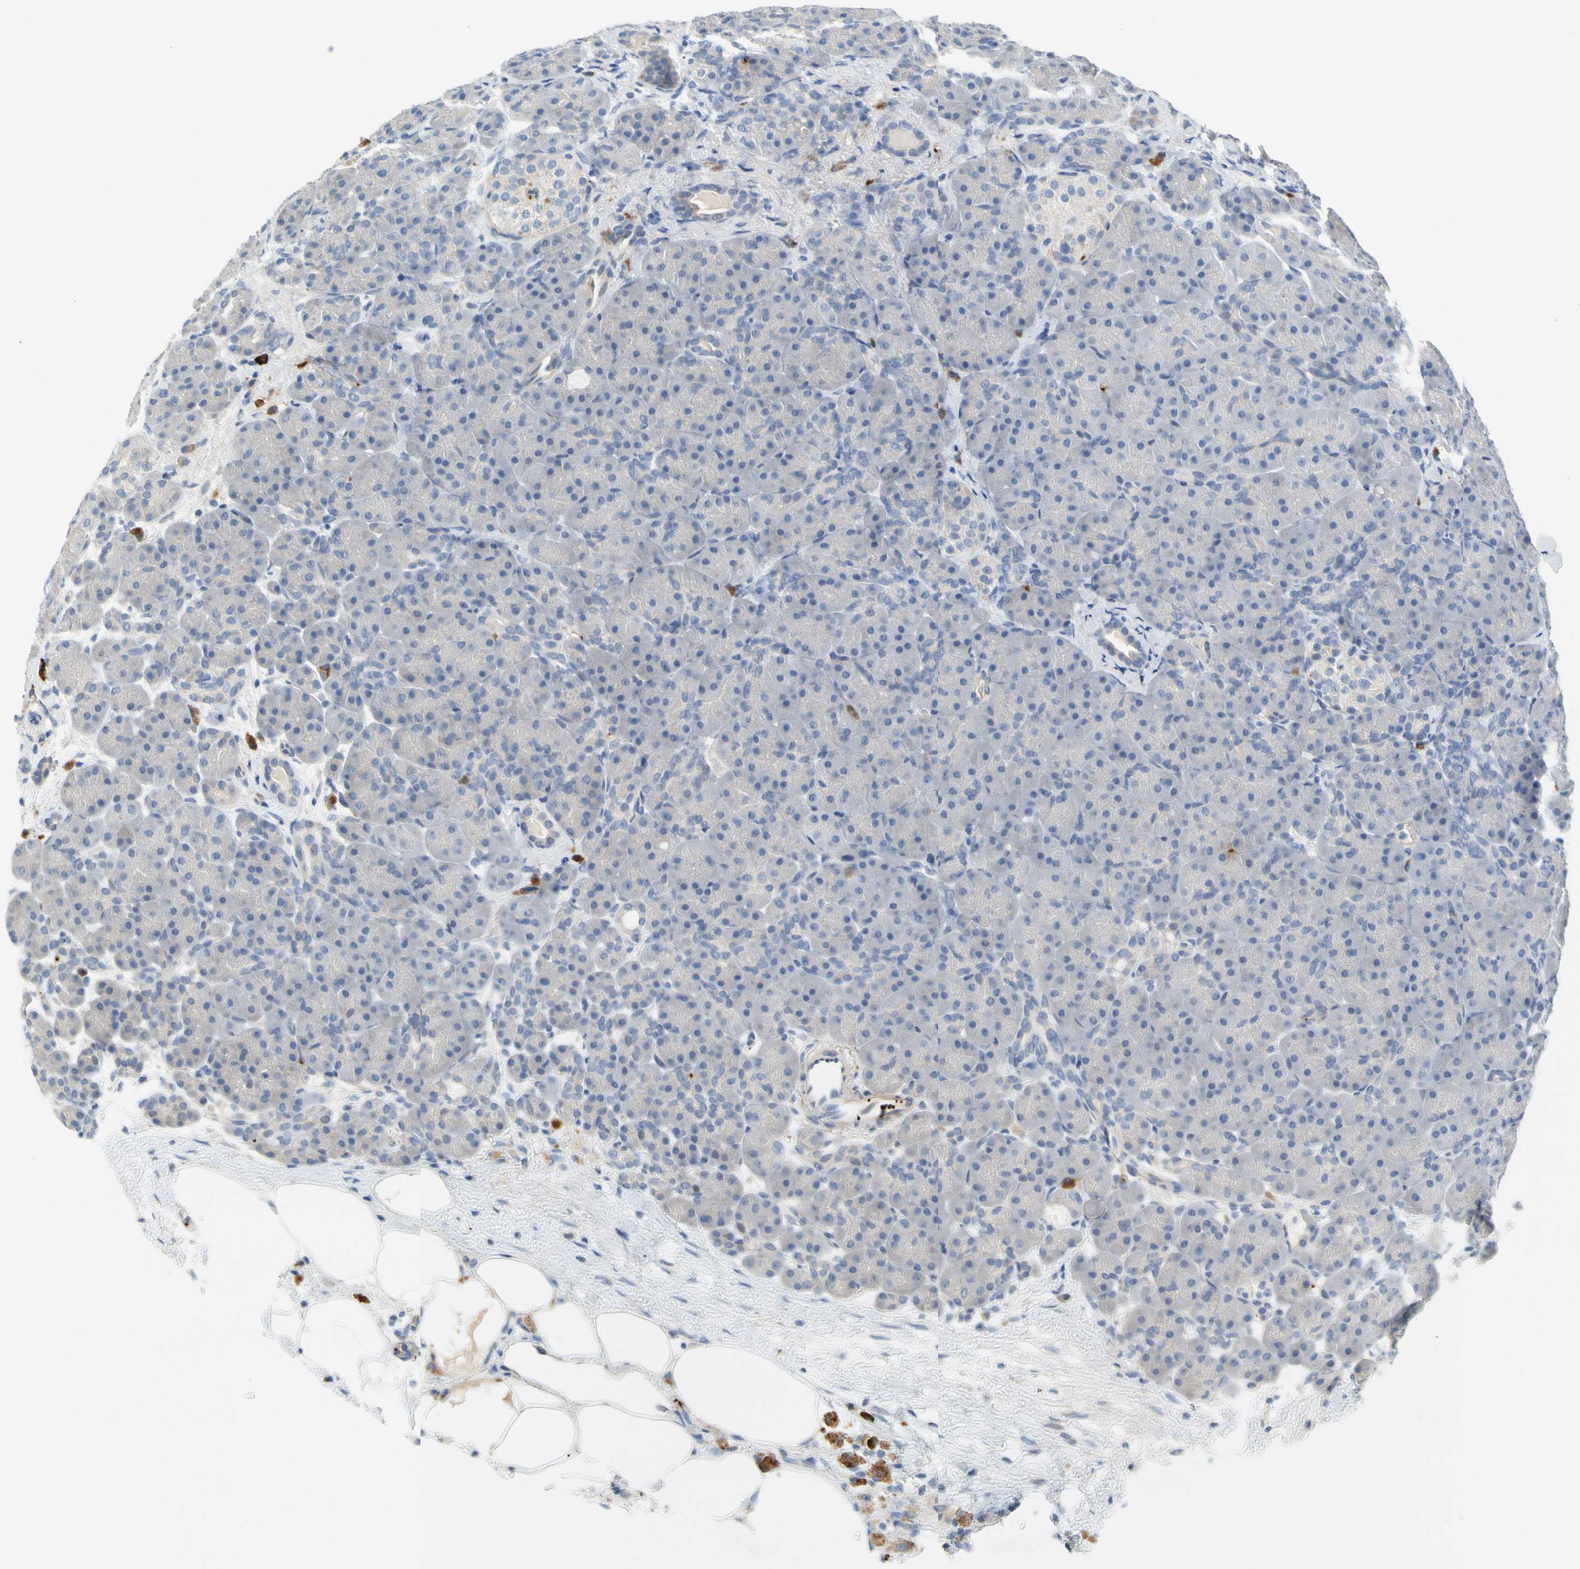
{"staining": {"intensity": "weak", "quantity": "<25%", "location": "cytoplasmic/membranous"}, "tissue": "pancreas", "cell_type": "Exocrine glandular cells", "image_type": "normal", "snomed": [{"axis": "morphology", "description": "Normal tissue, NOS"}, {"axis": "topography", "description": "Pancreas"}], "caption": "Immunohistochemistry of unremarkable pancreas exhibits no staining in exocrine glandular cells.", "gene": "ENSG00000288796", "patient": {"sex": "male", "age": 66}}